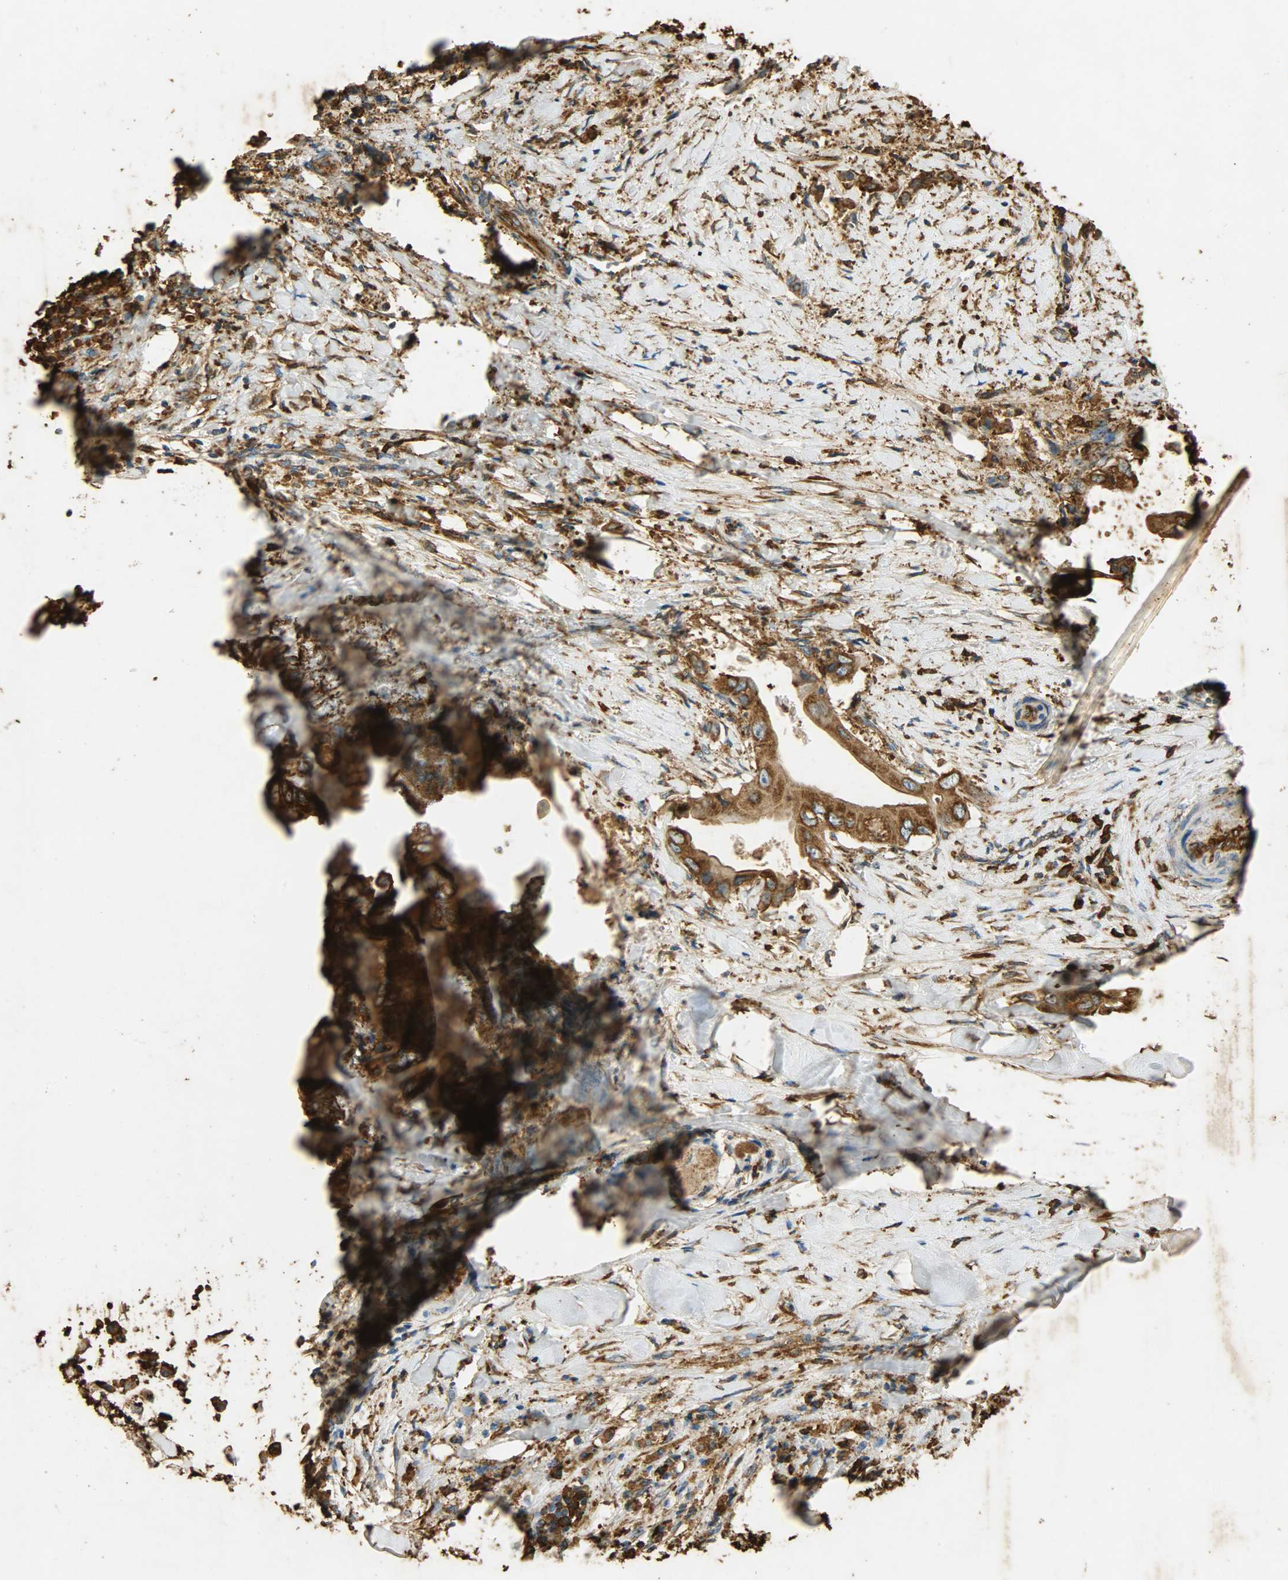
{"staining": {"intensity": "moderate", "quantity": ">75%", "location": "cytoplasmic/membranous"}, "tissue": "liver cancer", "cell_type": "Tumor cells", "image_type": "cancer", "snomed": [{"axis": "morphology", "description": "Cholangiocarcinoma"}, {"axis": "topography", "description": "Liver"}], "caption": "A medium amount of moderate cytoplasmic/membranous staining is seen in about >75% of tumor cells in cholangiocarcinoma (liver) tissue.", "gene": "HSP90B1", "patient": {"sex": "male", "age": 58}}